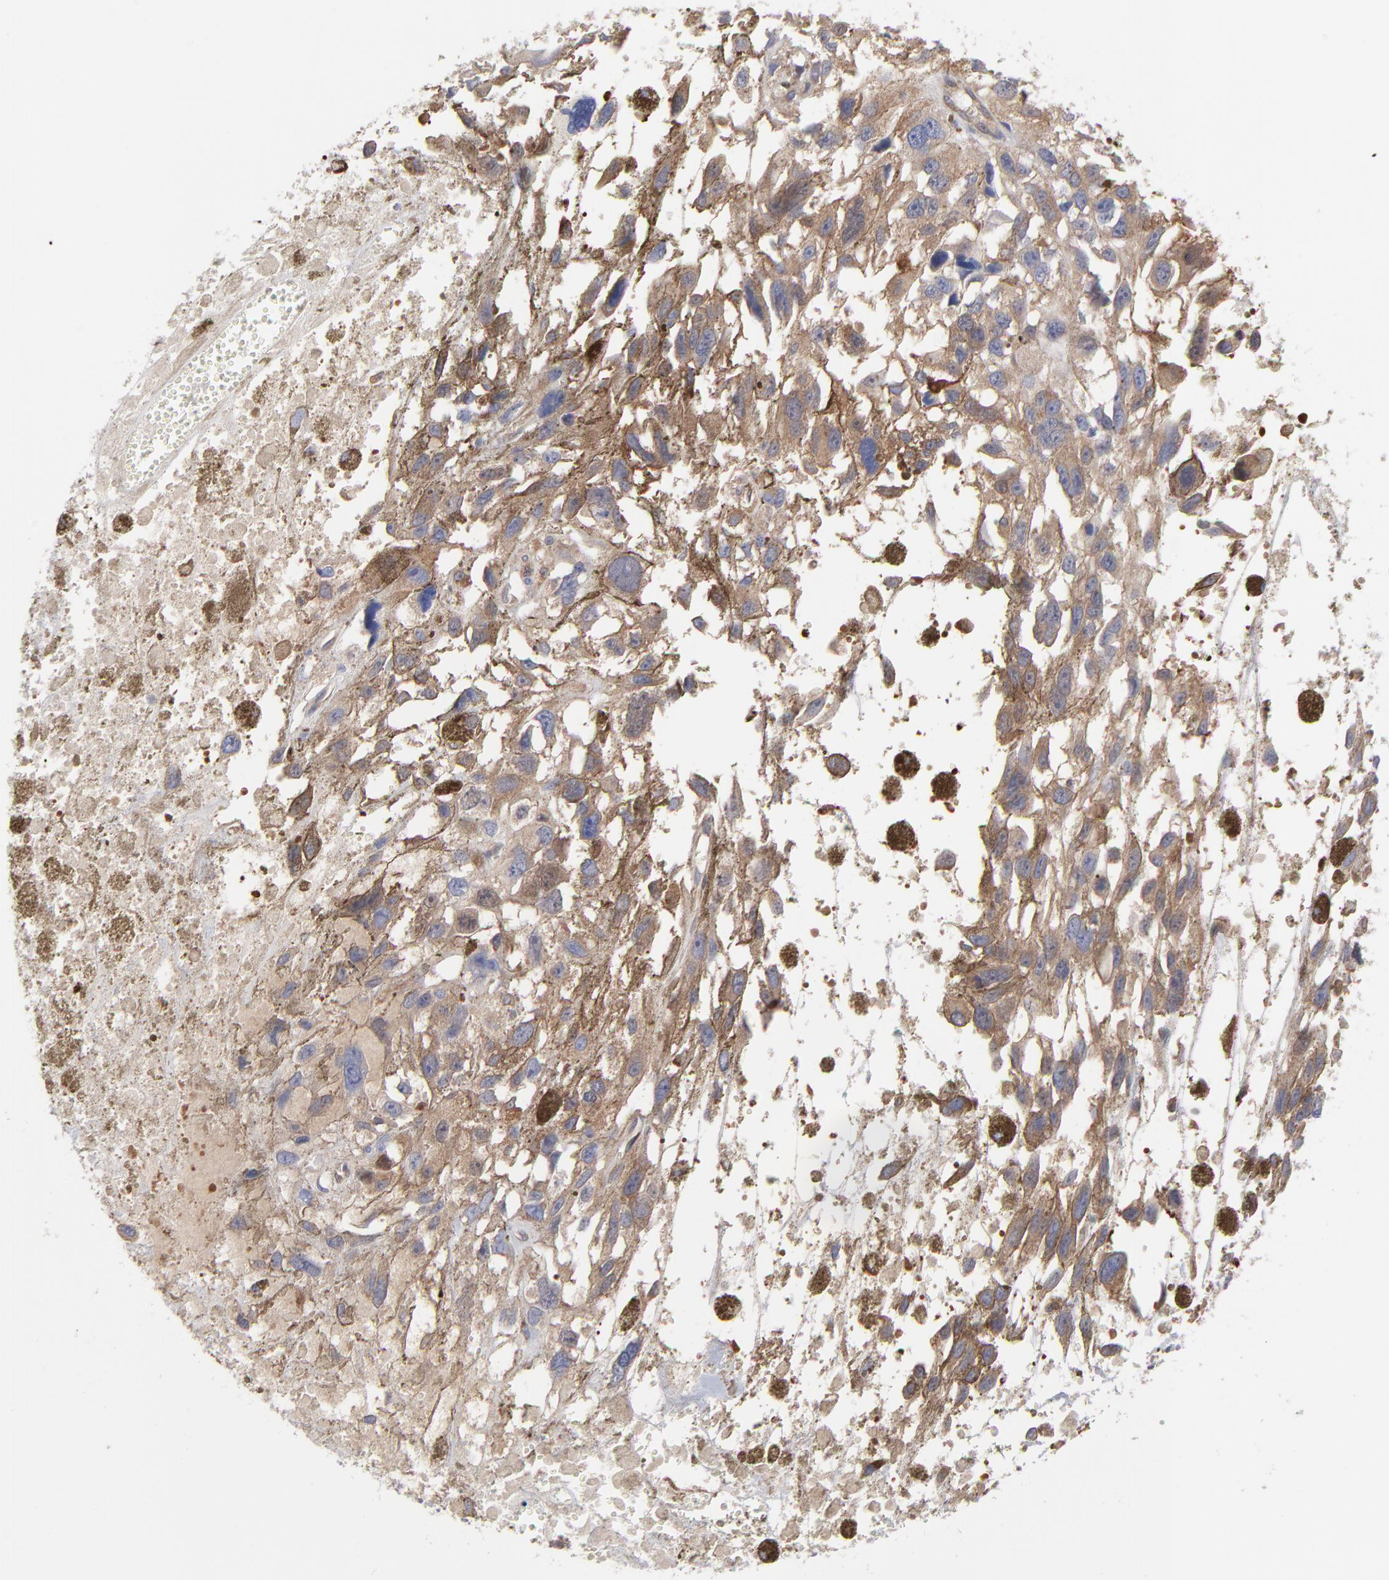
{"staining": {"intensity": "weak", "quantity": ">75%", "location": "cytoplasmic/membranous"}, "tissue": "melanoma", "cell_type": "Tumor cells", "image_type": "cancer", "snomed": [{"axis": "morphology", "description": "Malignant melanoma, Metastatic site"}, {"axis": "topography", "description": "Lymph node"}], "caption": "Malignant melanoma (metastatic site) stained with DAB (3,3'-diaminobenzidine) immunohistochemistry (IHC) displays low levels of weak cytoplasmic/membranous positivity in approximately >75% of tumor cells. (IHC, brightfield microscopy, high magnification).", "gene": "NFKBIA", "patient": {"sex": "male", "age": 59}}